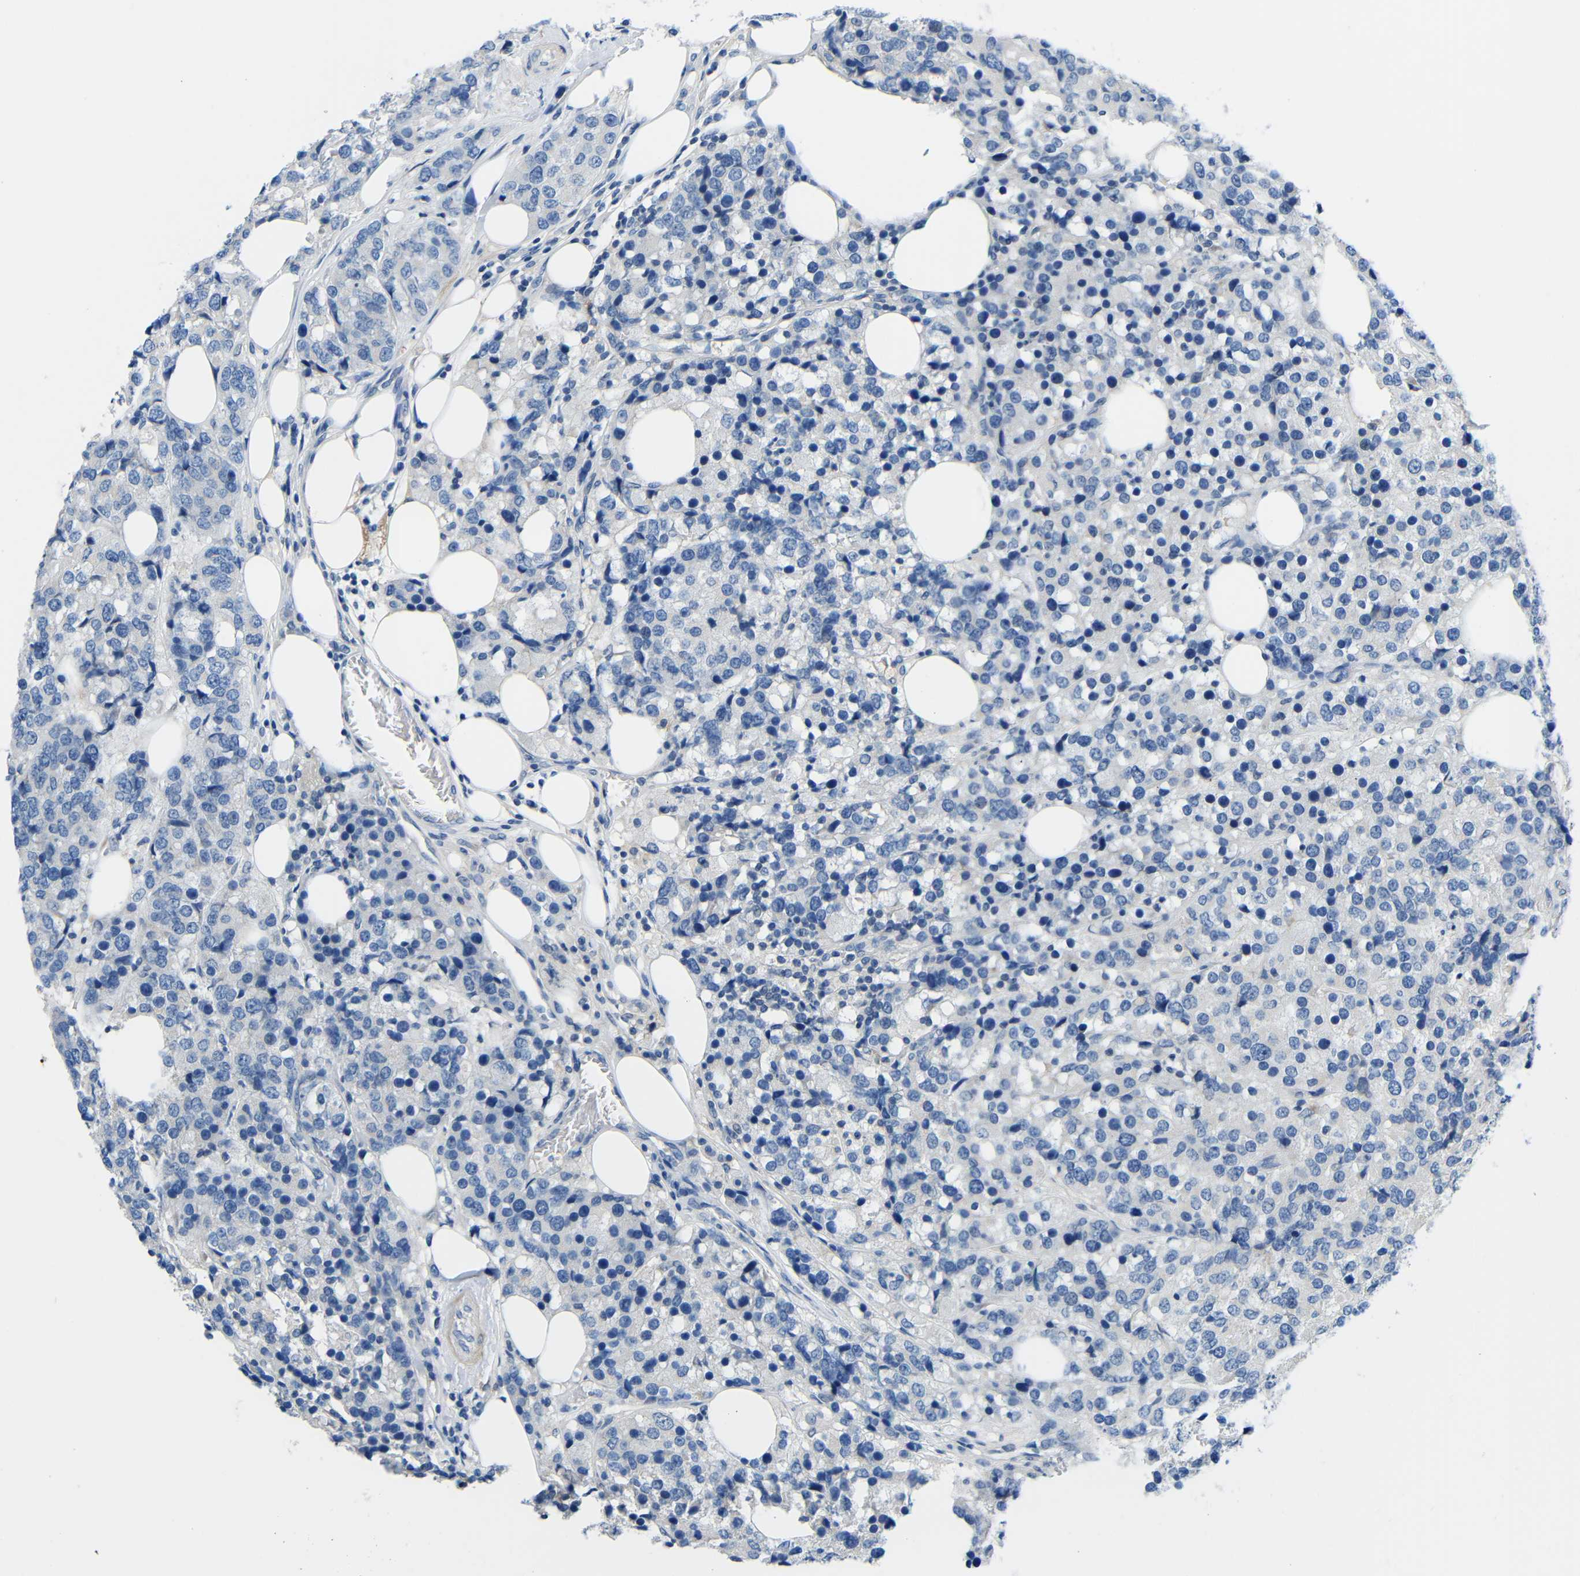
{"staining": {"intensity": "negative", "quantity": "none", "location": "none"}, "tissue": "breast cancer", "cell_type": "Tumor cells", "image_type": "cancer", "snomed": [{"axis": "morphology", "description": "Lobular carcinoma"}, {"axis": "topography", "description": "Breast"}], "caption": "DAB (3,3'-diaminobenzidine) immunohistochemical staining of breast cancer demonstrates no significant staining in tumor cells.", "gene": "NEGR1", "patient": {"sex": "female", "age": 59}}